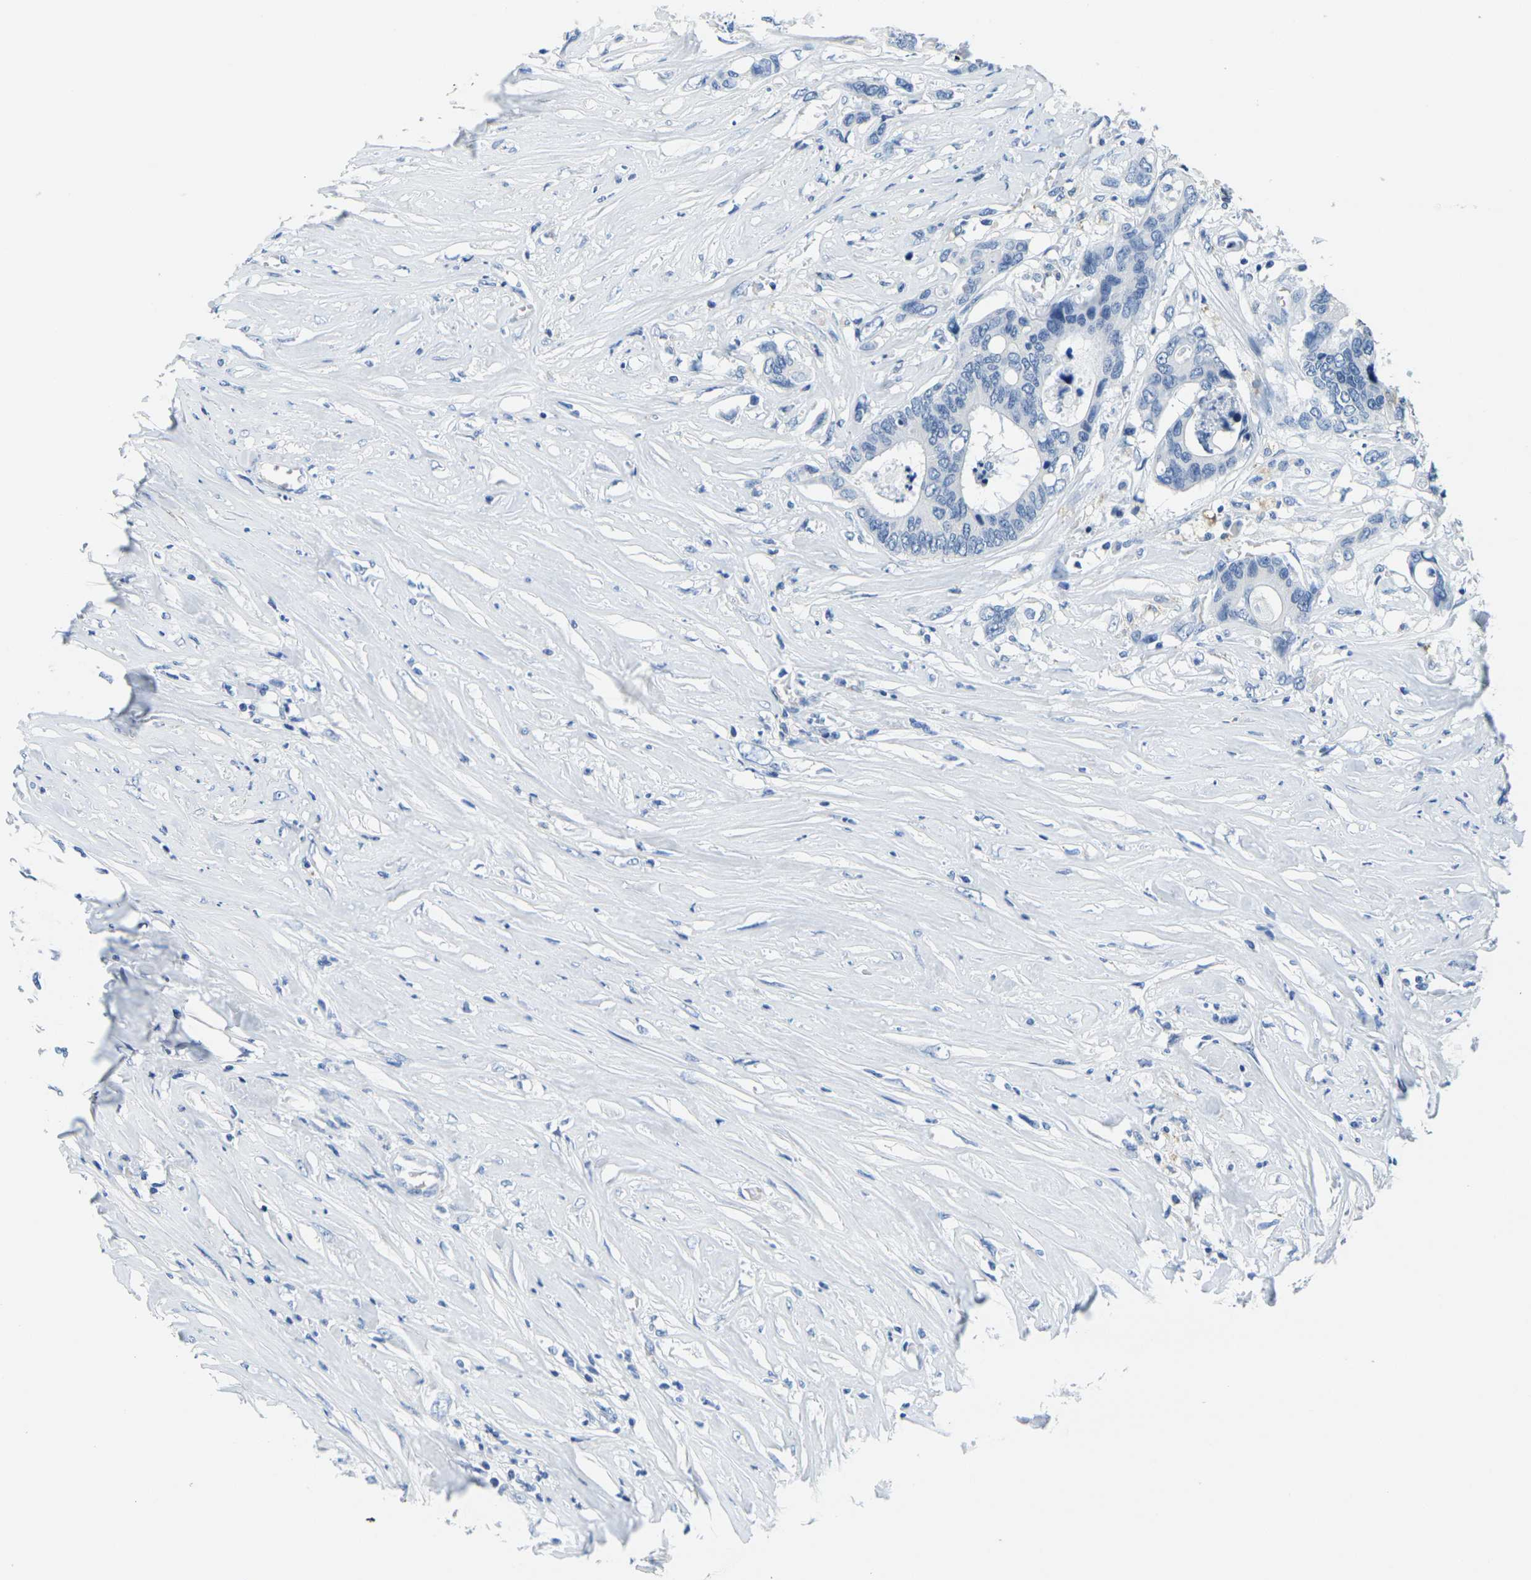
{"staining": {"intensity": "negative", "quantity": "none", "location": "none"}, "tissue": "colorectal cancer", "cell_type": "Tumor cells", "image_type": "cancer", "snomed": [{"axis": "morphology", "description": "Adenocarcinoma, NOS"}, {"axis": "topography", "description": "Rectum"}], "caption": "This is an IHC histopathology image of colorectal cancer. There is no positivity in tumor cells.", "gene": "FAM3D", "patient": {"sex": "male", "age": 55}}